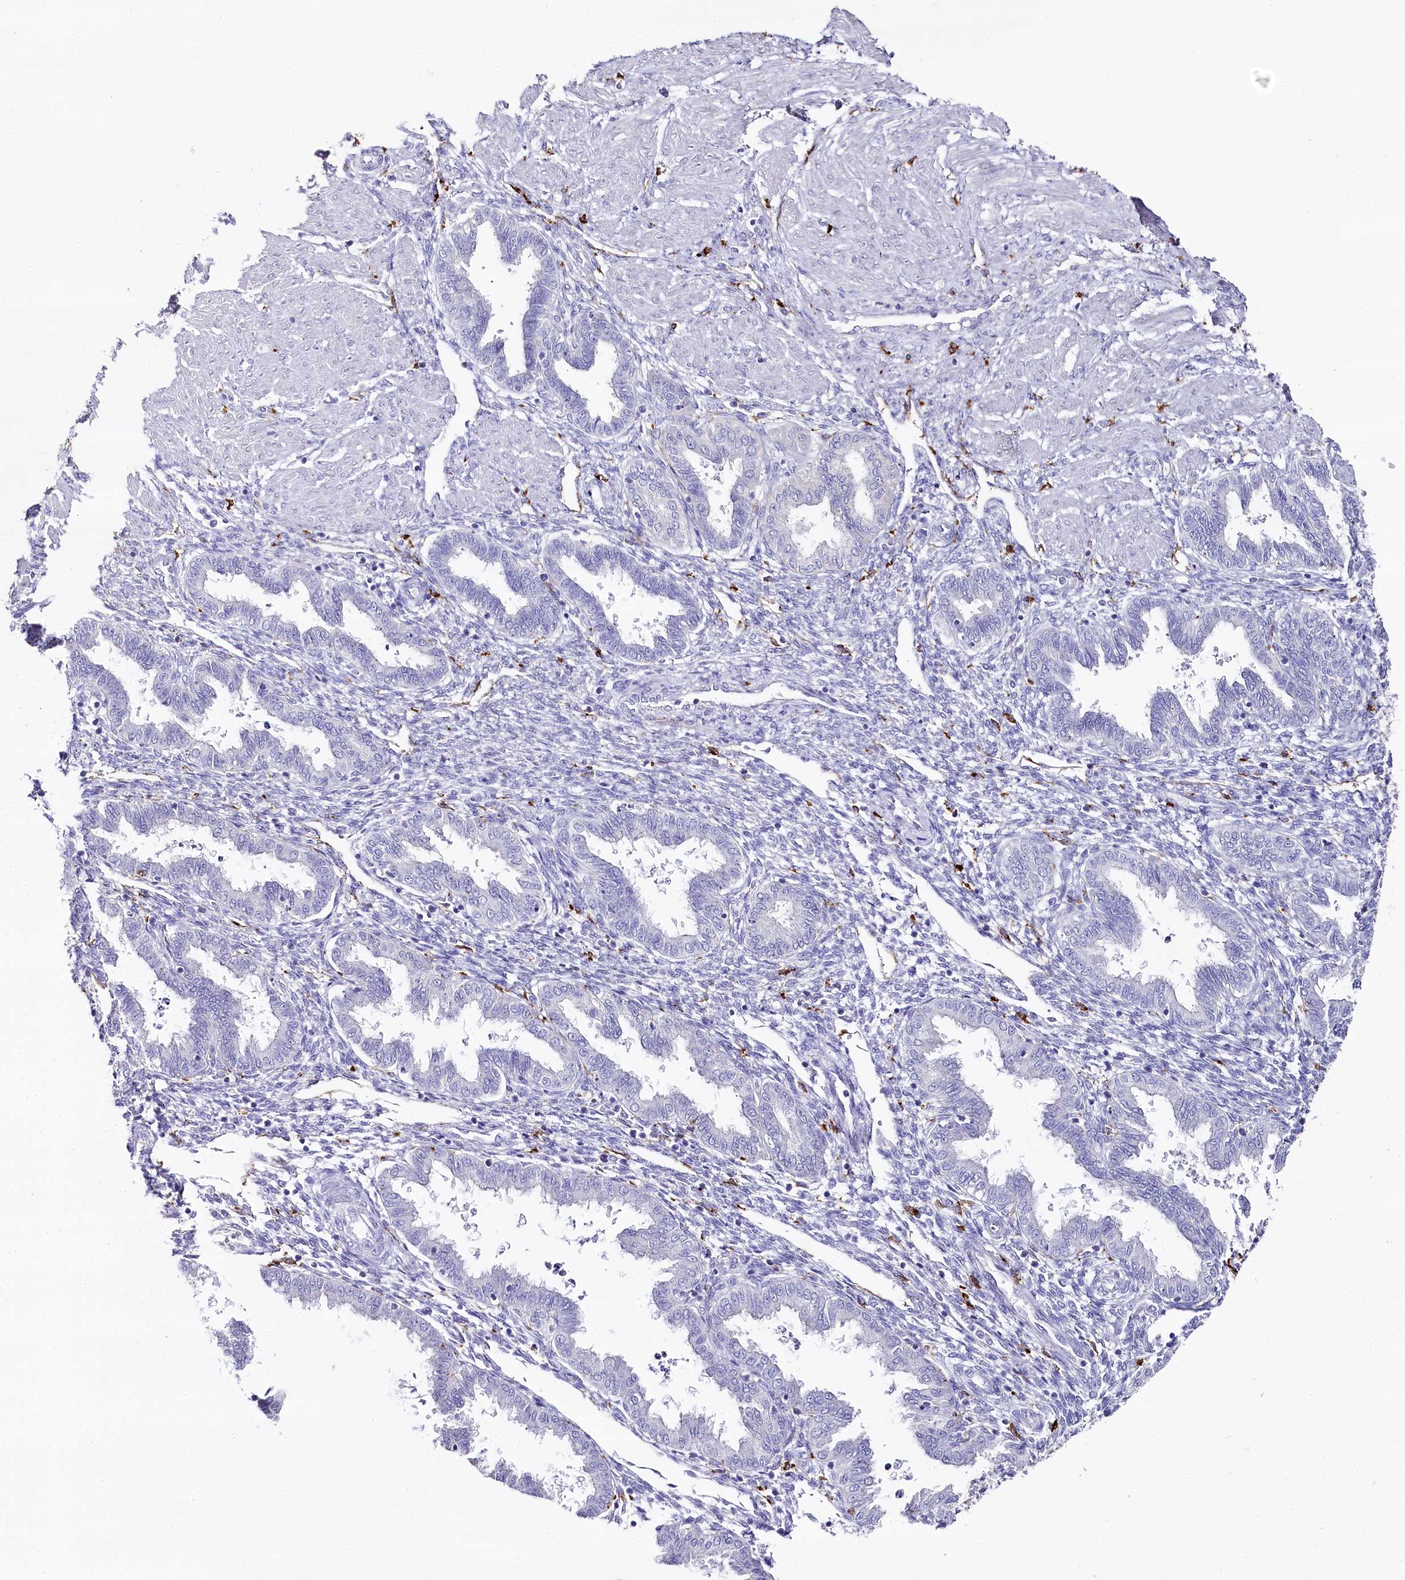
{"staining": {"intensity": "negative", "quantity": "none", "location": "none"}, "tissue": "endometrium", "cell_type": "Cells in endometrial stroma", "image_type": "normal", "snomed": [{"axis": "morphology", "description": "Normal tissue, NOS"}, {"axis": "topography", "description": "Endometrium"}], "caption": "Cells in endometrial stroma show no significant staining in benign endometrium. Nuclei are stained in blue.", "gene": "CLEC4M", "patient": {"sex": "female", "age": 33}}